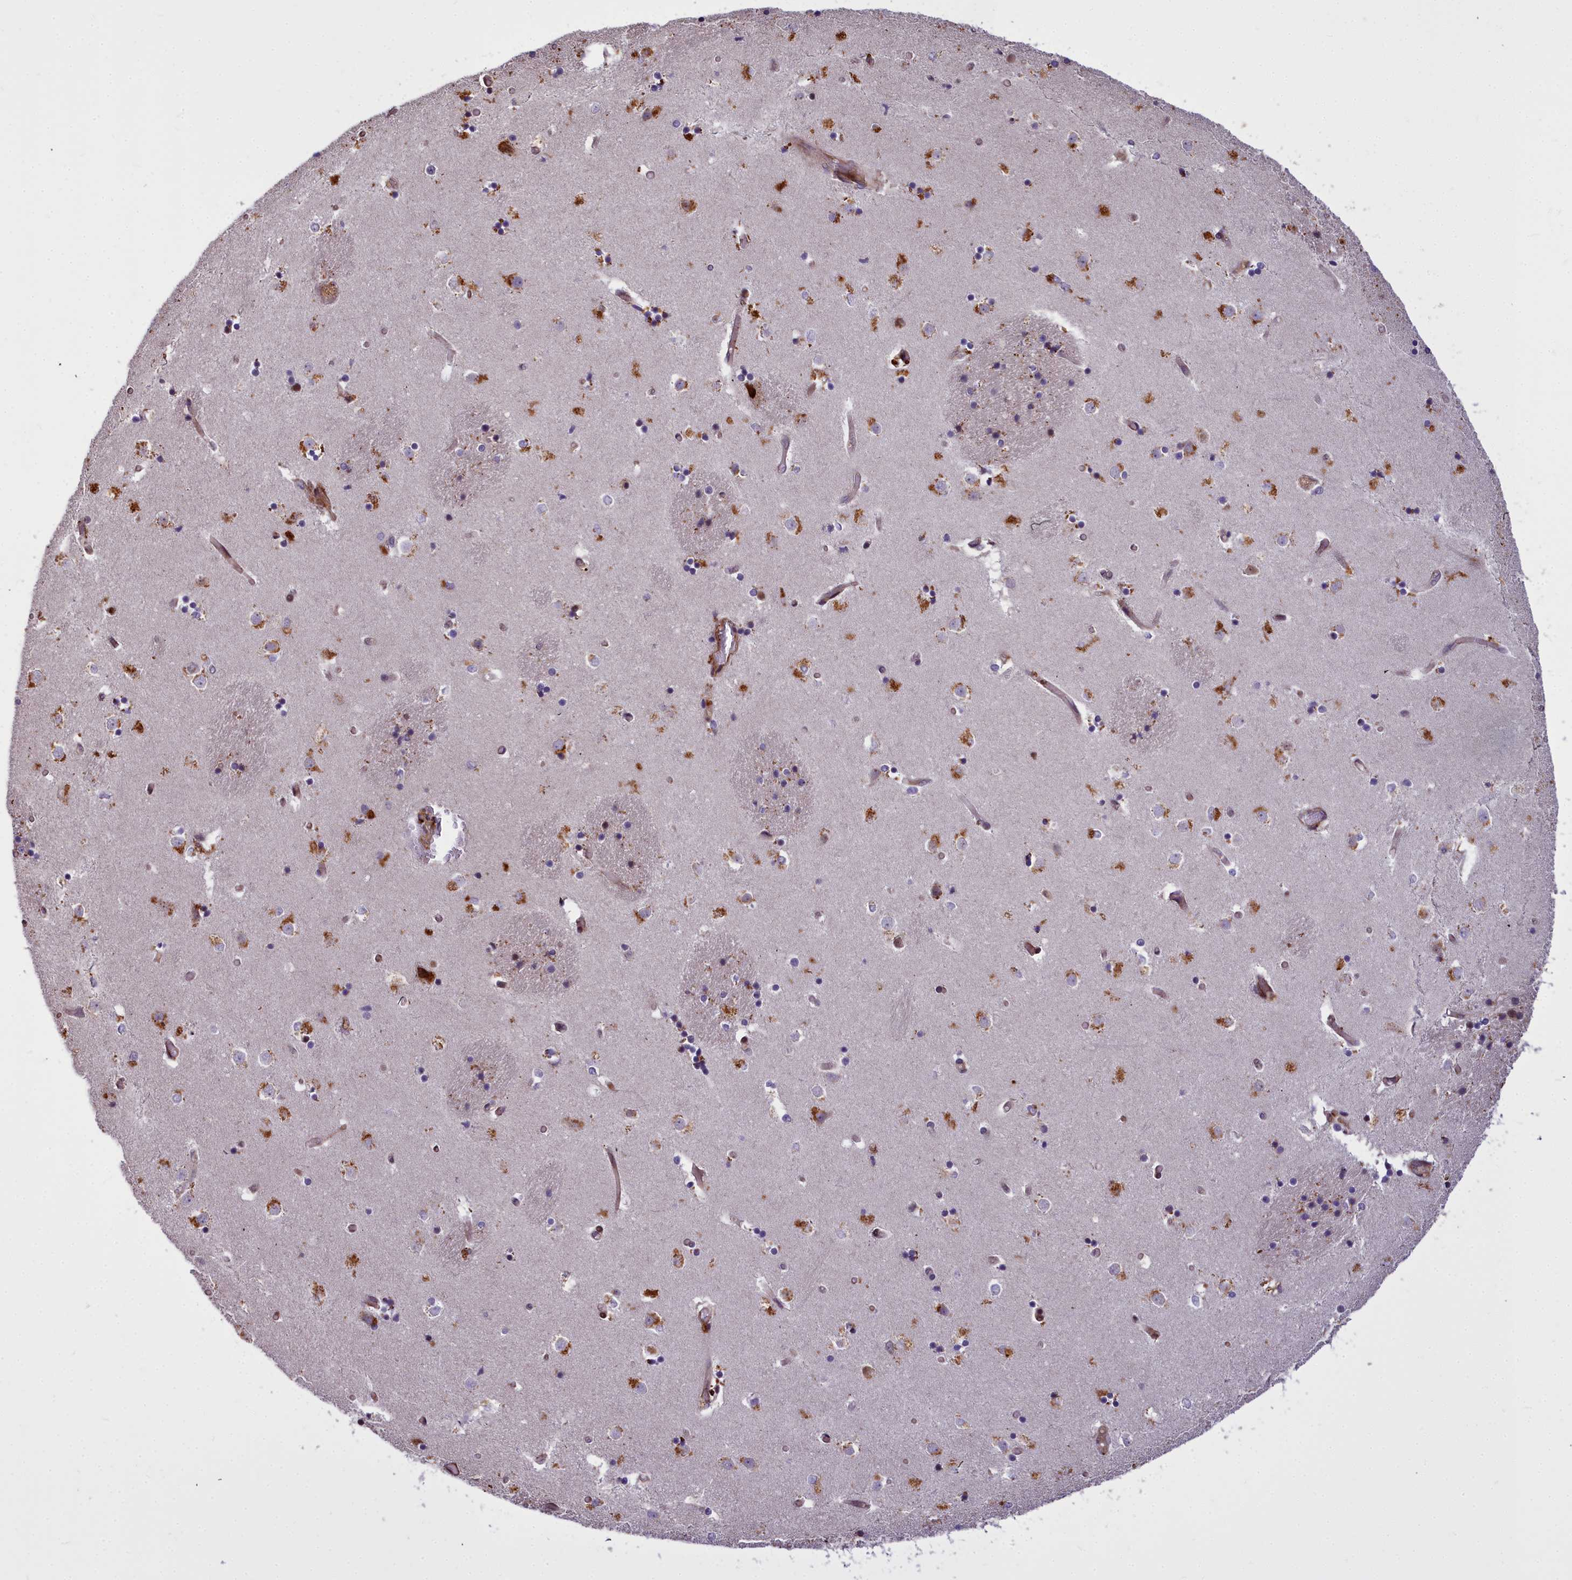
{"staining": {"intensity": "strong", "quantity": "<25%", "location": "cytoplasmic/membranous"}, "tissue": "caudate", "cell_type": "Glial cells", "image_type": "normal", "snomed": [{"axis": "morphology", "description": "Normal tissue, NOS"}, {"axis": "topography", "description": "Lateral ventricle wall"}], "caption": "Protein staining by immunohistochemistry (IHC) exhibits strong cytoplasmic/membranous staining in approximately <25% of glial cells in normal caudate. (Stains: DAB (3,3'-diaminobenzidine) in brown, nuclei in blue, Microscopy: brightfield microscopy at high magnification).", "gene": "GLYATL3", "patient": {"sex": "female", "age": 52}}